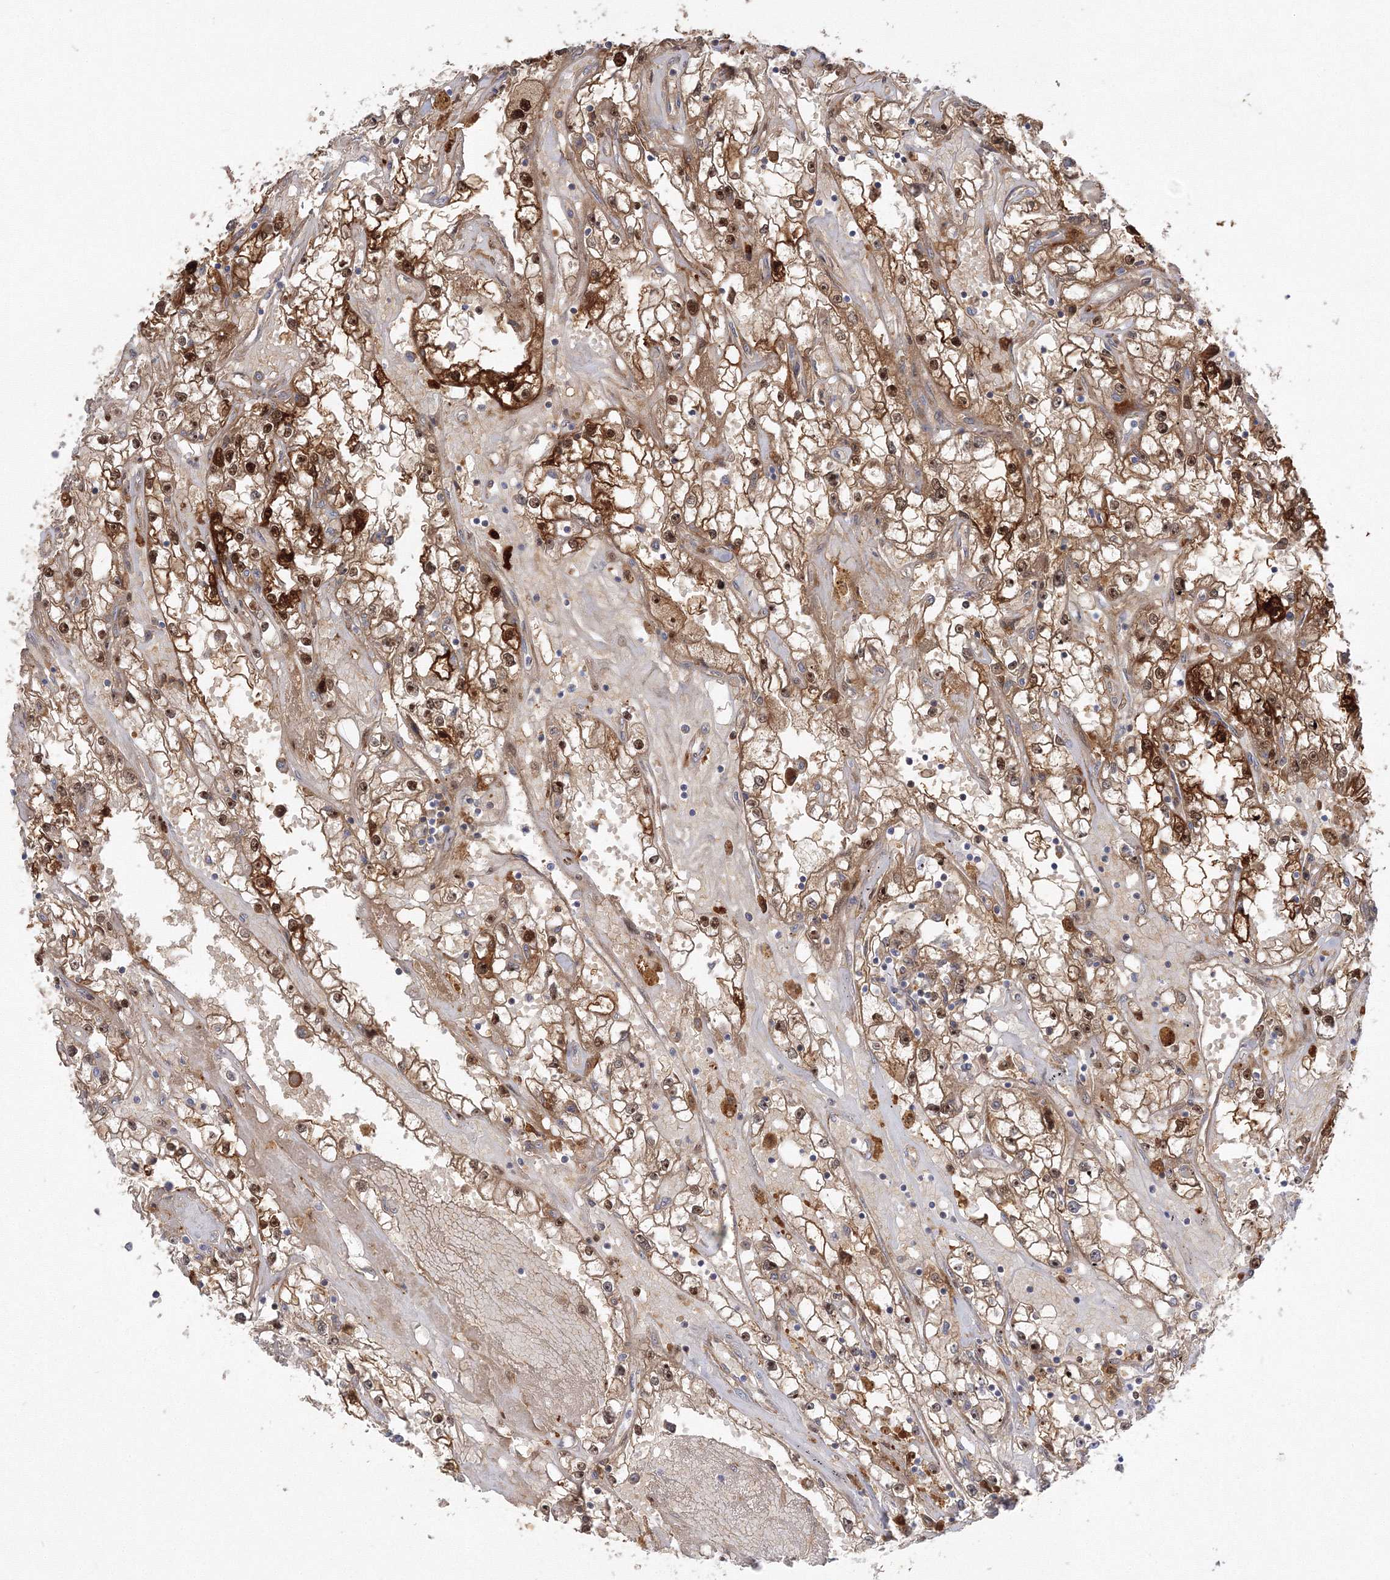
{"staining": {"intensity": "strong", "quantity": ">75%", "location": "cytoplasmic/membranous,nuclear"}, "tissue": "renal cancer", "cell_type": "Tumor cells", "image_type": "cancer", "snomed": [{"axis": "morphology", "description": "Adenocarcinoma, NOS"}, {"axis": "topography", "description": "Kidney"}], "caption": "Immunohistochemistry micrograph of renal cancer (adenocarcinoma) stained for a protein (brown), which shows high levels of strong cytoplasmic/membranous and nuclear staining in about >75% of tumor cells.", "gene": "NPM3", "patient": {"sex": "male", "age": 56}}